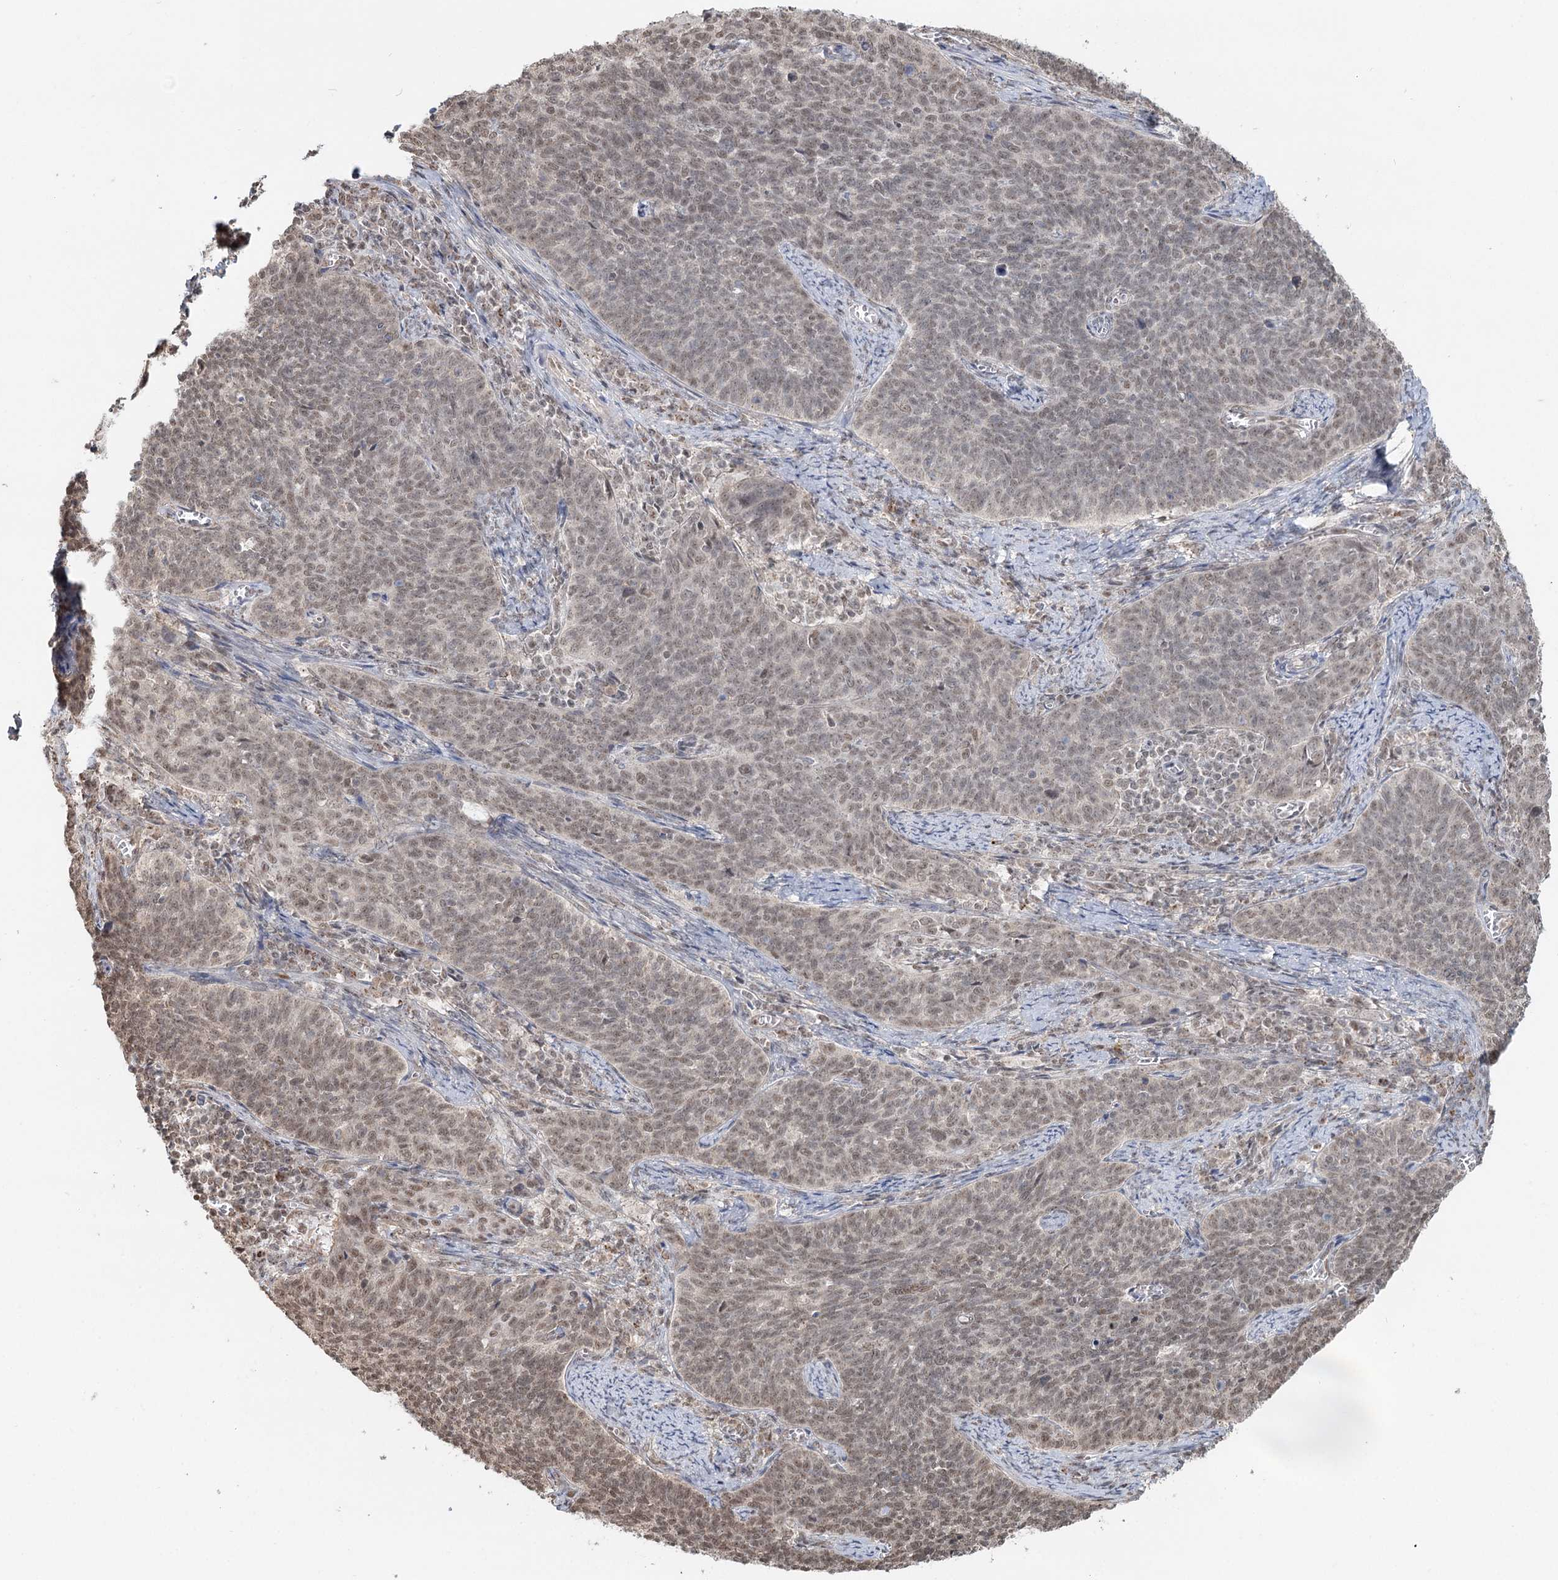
{"staining": {"intensity": "weak", "quantity": "<25%", "location": "nuclear"}, "tissue": "cervical cancer", "cell_type": "Tumor cells", "image_type": "cancer", "snomed": [{"axis": "morphology", "description": "Squamous cell carcinoma, NOS"}, {"axis": "topography", "description": "Cervix"}], "caption": "Human squamous cell carcinoma (cervical) stained for a protein using immunohistochemistry (IHC) reveals no staining in tumor cells.", "gene": "GPALPP1", "patient": {"sex": "female", "age": 39}}